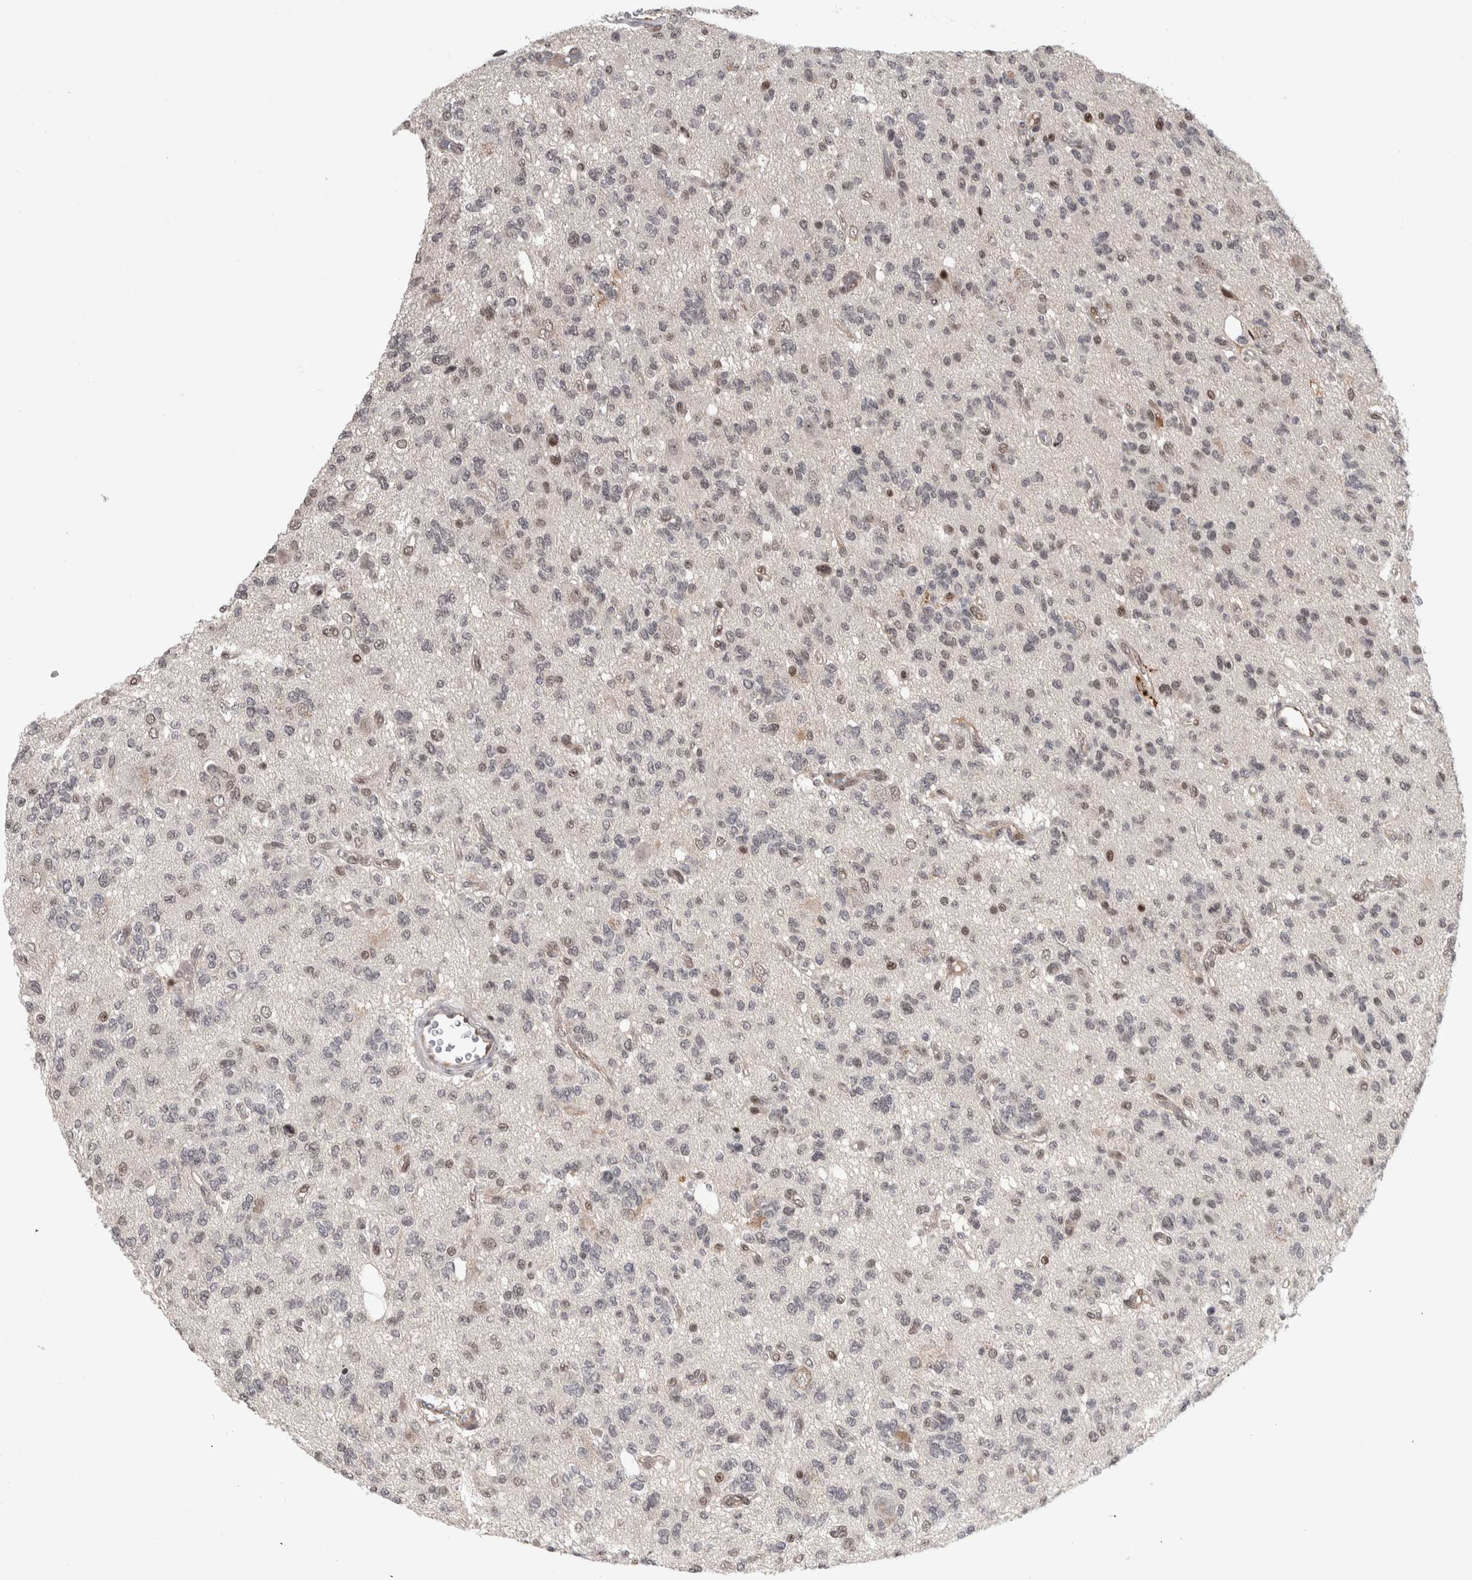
{"staining": {"intensity": "weak", "quantity": "25%-75%", "location": "nuclear"}, "tissue": "glioma", "cell_type": "Tumor cells", "image_type": "cancer", "snomed": [{"axis": "morphology", "description": "Glioma, malignant, Low grade"}, {"axis": "topography", "description": "Brain"}], "caption": "Protein analysis of malignant glioma (low-grade) tissue shows weak nuclear staining in approximately 25%-75% of tumor cells.", "gene": "ZSCAN21", "patient": {"sex": "male", "age": 38}}